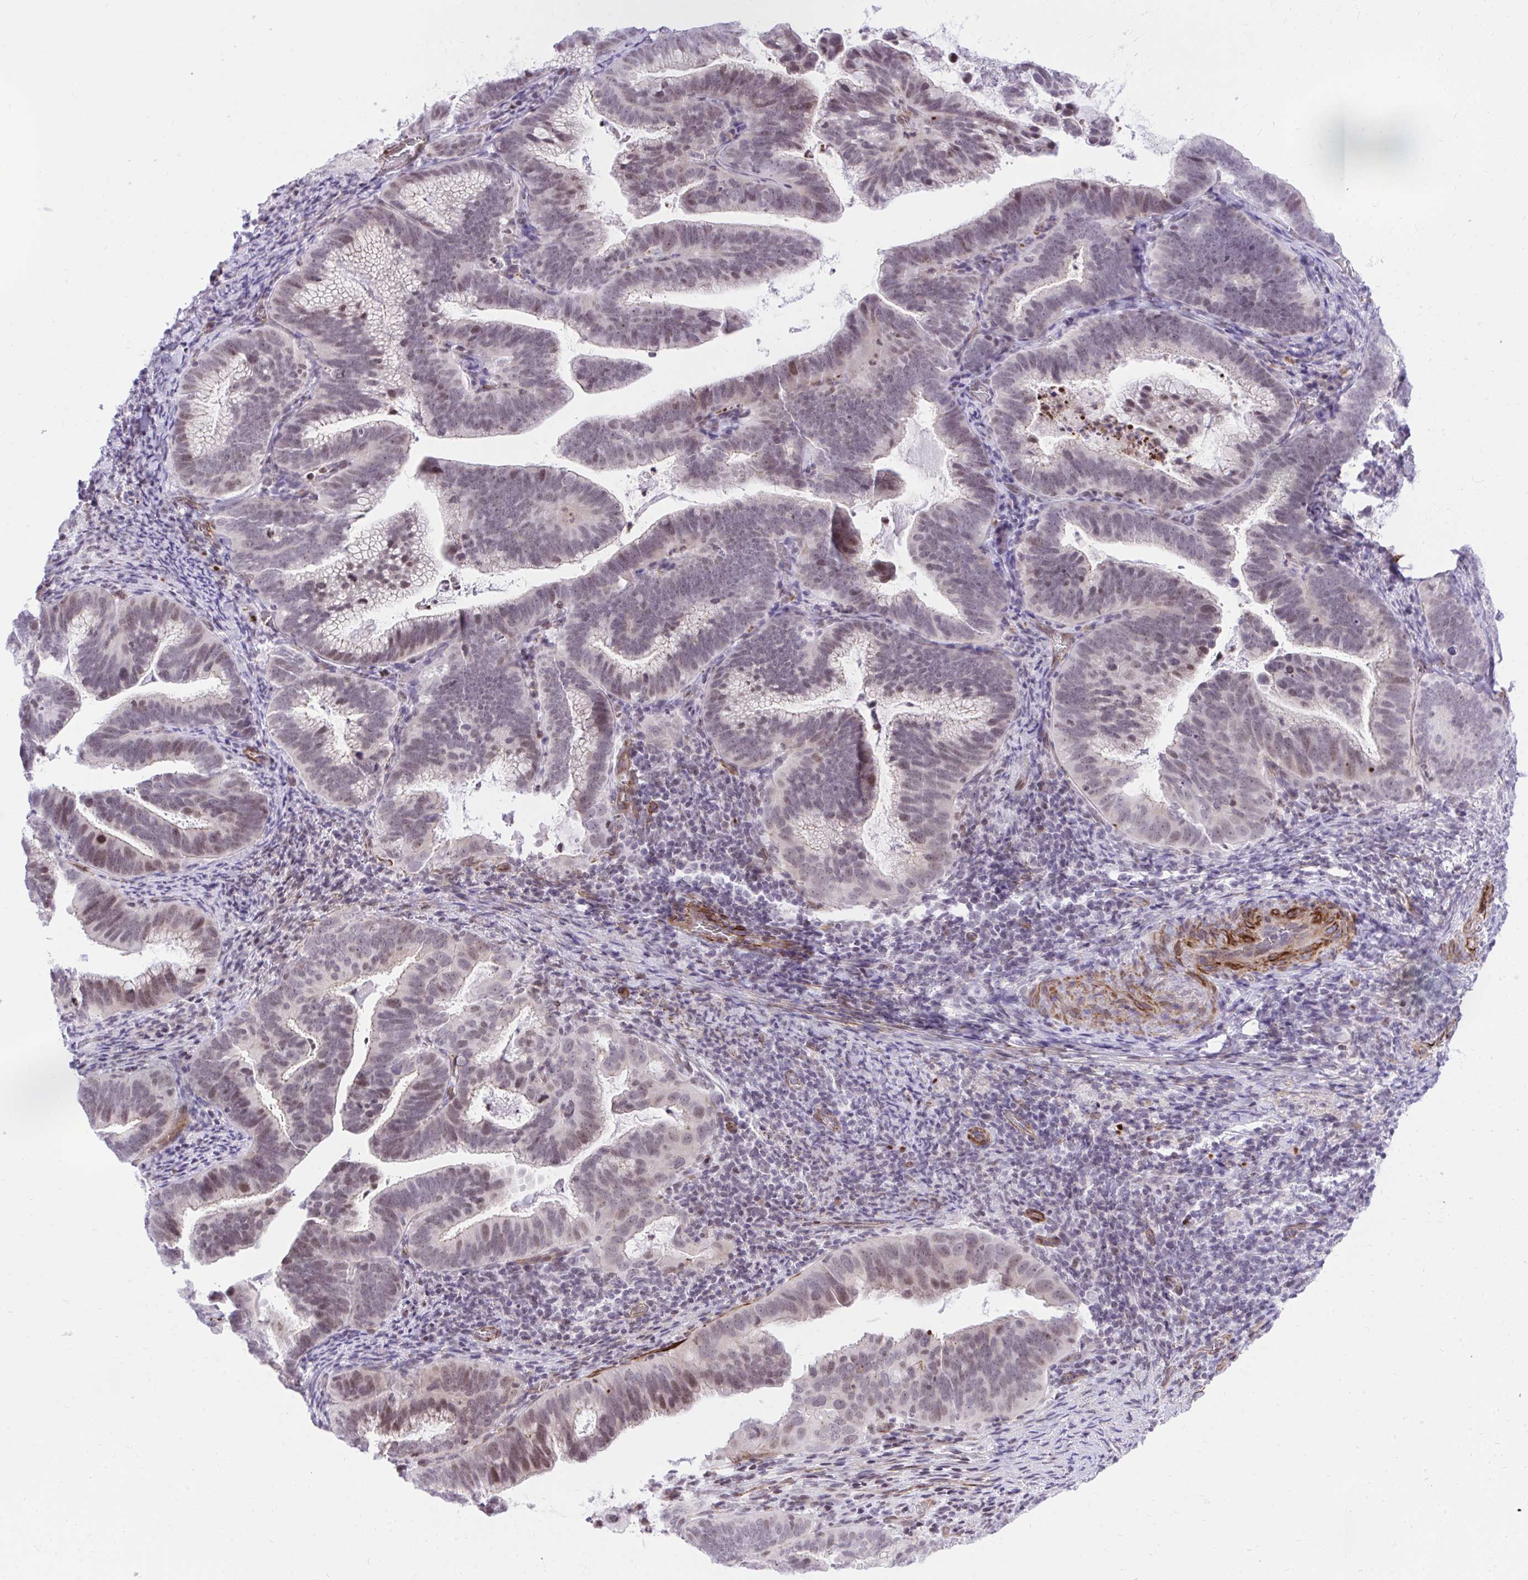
{"staining": {"intensity": "moderate", "quantity": "25%-75%", "location": "nuclear"}, "tissue": "cervical cancer", "cell_type": "Tumor cells", "image_type": "cancer", "snomed": [{"axis": "morphology", "description": "Adenocarcinoma, NOS"}, {"axis": "topography", "description": "Cervix"}], "caption": "Brown immunohistochemical staining in cervical cancer demonstrates moderate nuclear staining in approximately 25%-75% of tumor cells. Immunohistochemistry (ihc) stains the protein of interest in brown and the nuclei are stained blue.", "gene": "KCNN4", "patient": {"sex": "female", "age": 61}}